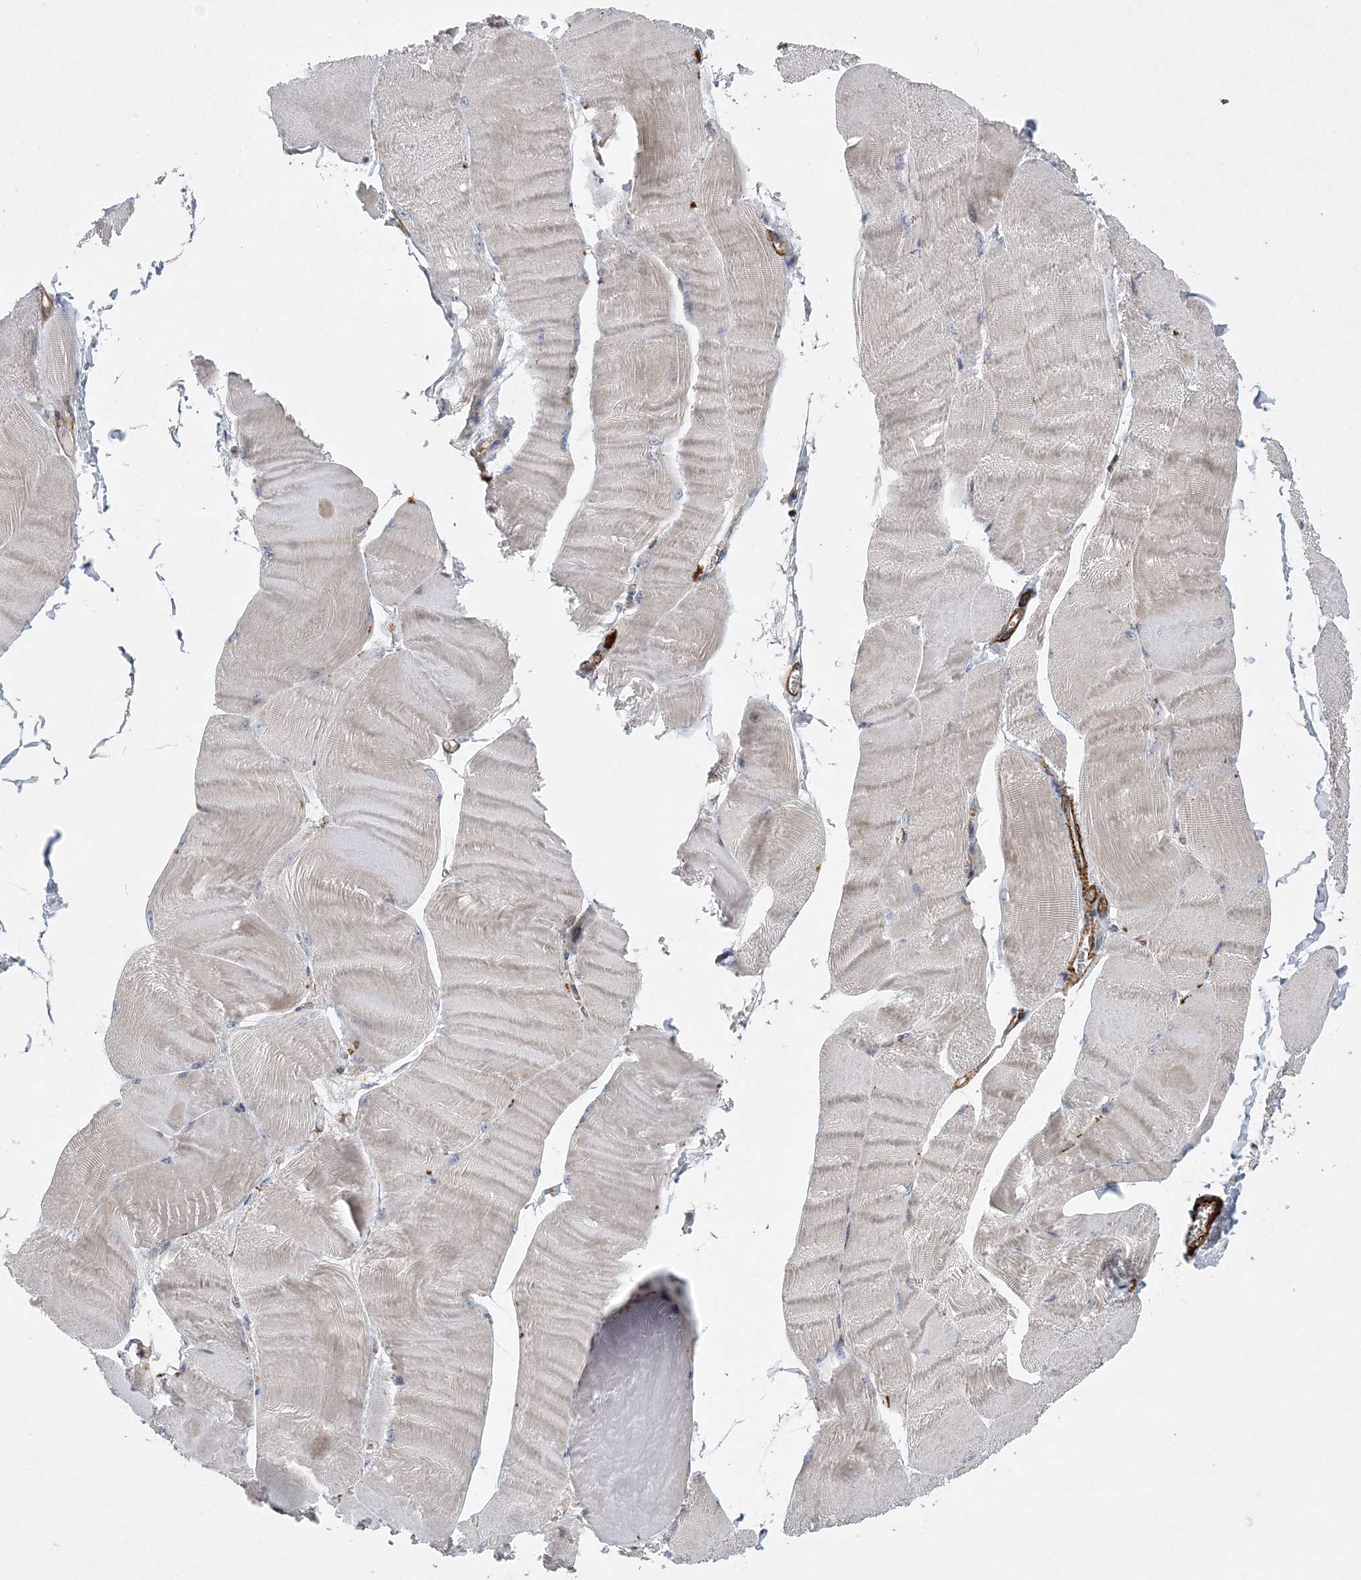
{"staining": {"intensity": "weak", "quantity": "<25%", "location": "cytoplasmic/membranous"}, "tissue": "skeletal muscle", "cell_type": "Myocytes", "image_type": "normal", "snomed": [{"axis": "morphology", "description": "Normal tissue, NOS"}, {"axis": "morphology", "description": "Basal cell carcinoma"}, {"axis": "topography", "description": "Skeletal muscle"}], "caption": "This is an immunohistochemistry image of normal human skeletal muscle. There is no expression in myocytes.", "gene": "ARSJ", "patient": {"sex": "female", "age": 64}}